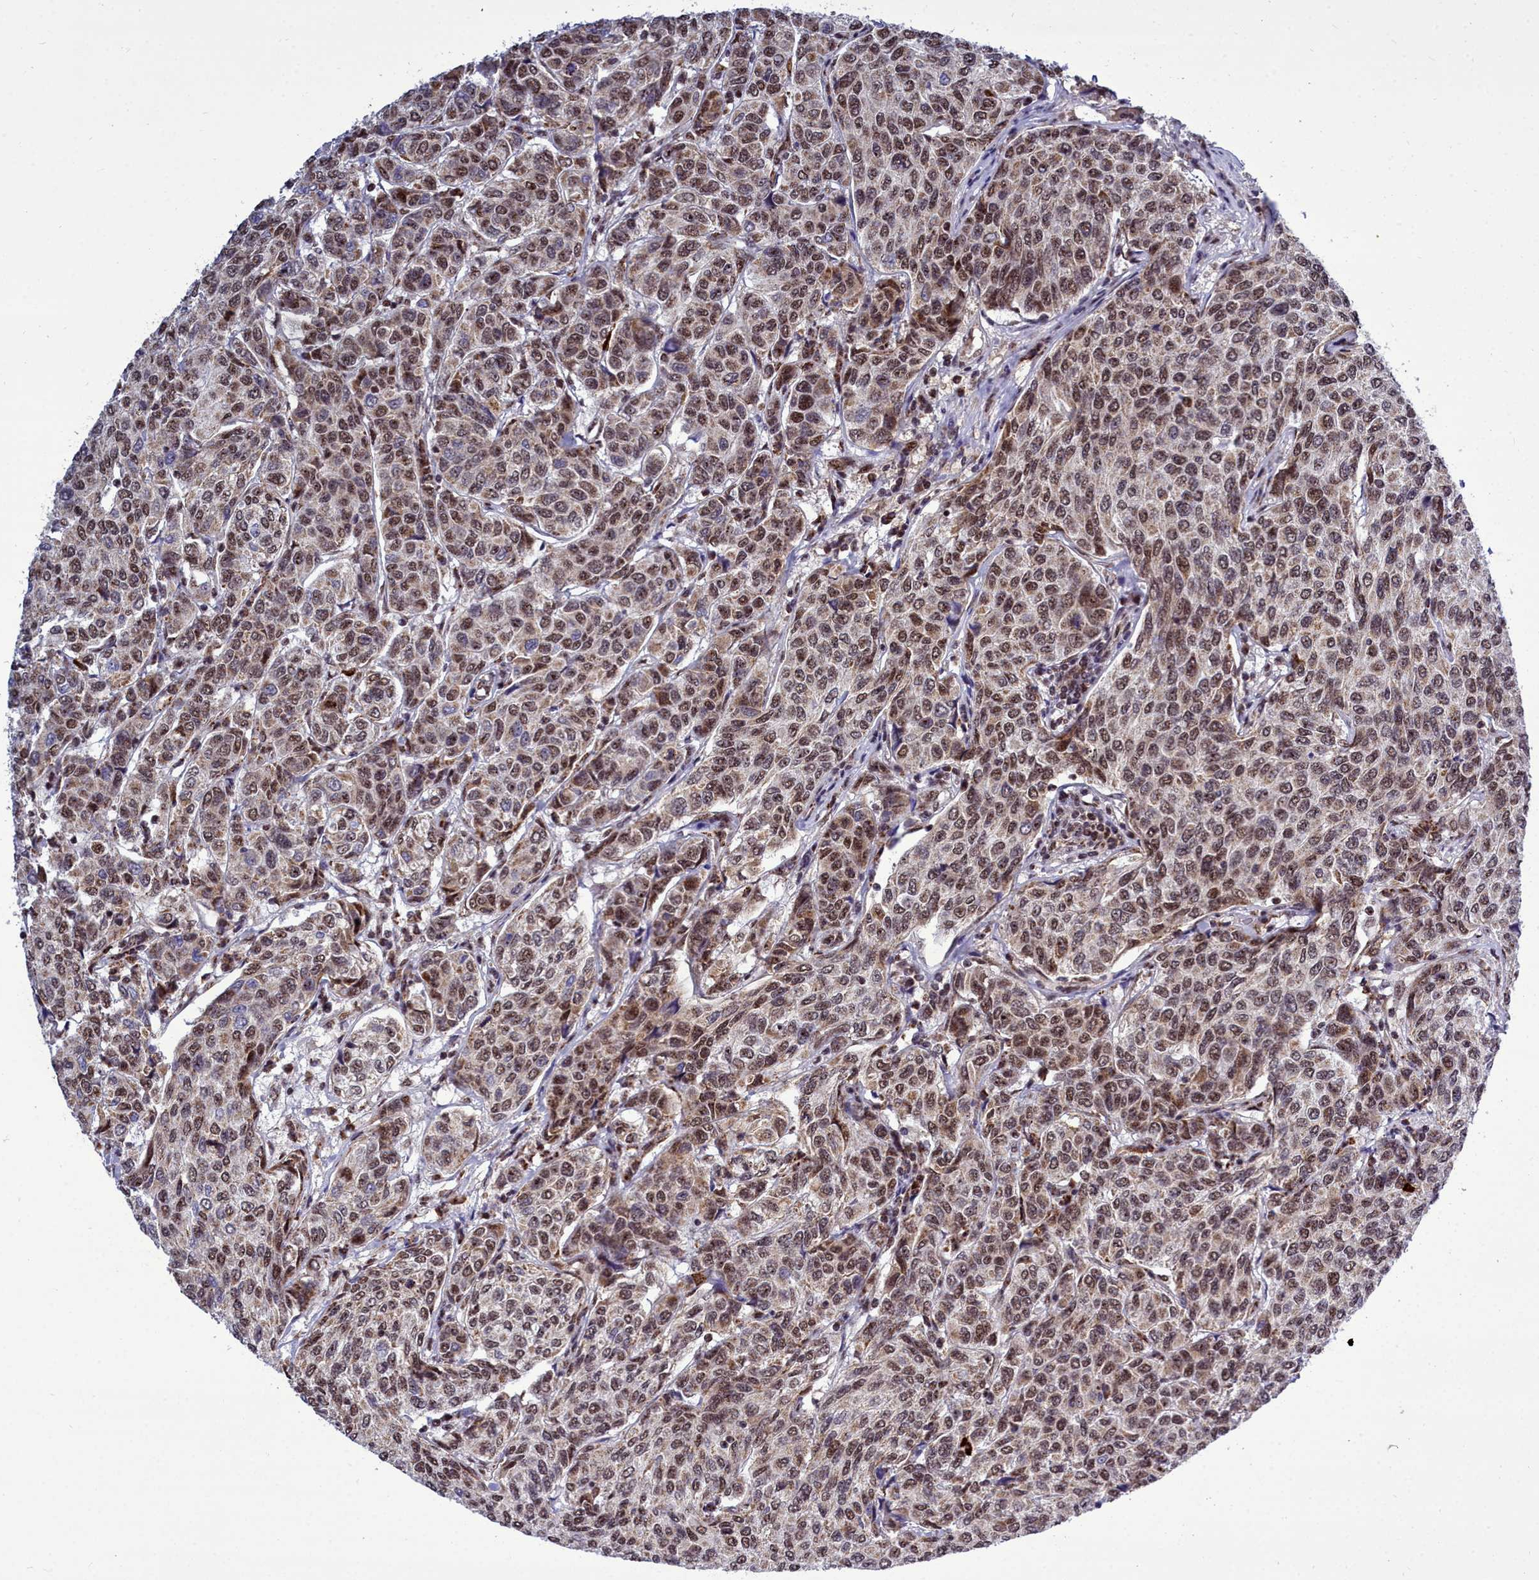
{"staining": {"intensity": "moderate", "quantity": ">75%", "location": "cytoplasmic/membranous,nuclear"}, "tissue": "breast cancer", "cell_type": "Tumor cells", "image_type": "cancer", "snomed": [{"axis": "morphology", "description": "Duct carcinoma"}, {"axis": "topography", "description": "Breast"}], "caption": "The photomicrograph reveals a brown stain indicating the presence of a protein in the cytoplasmic/membranous and nuclear of tumor cells in intraductal carcinoma (breast).", "gene": "POM121L2", "patient": {"sex": "female", "age": 55}}